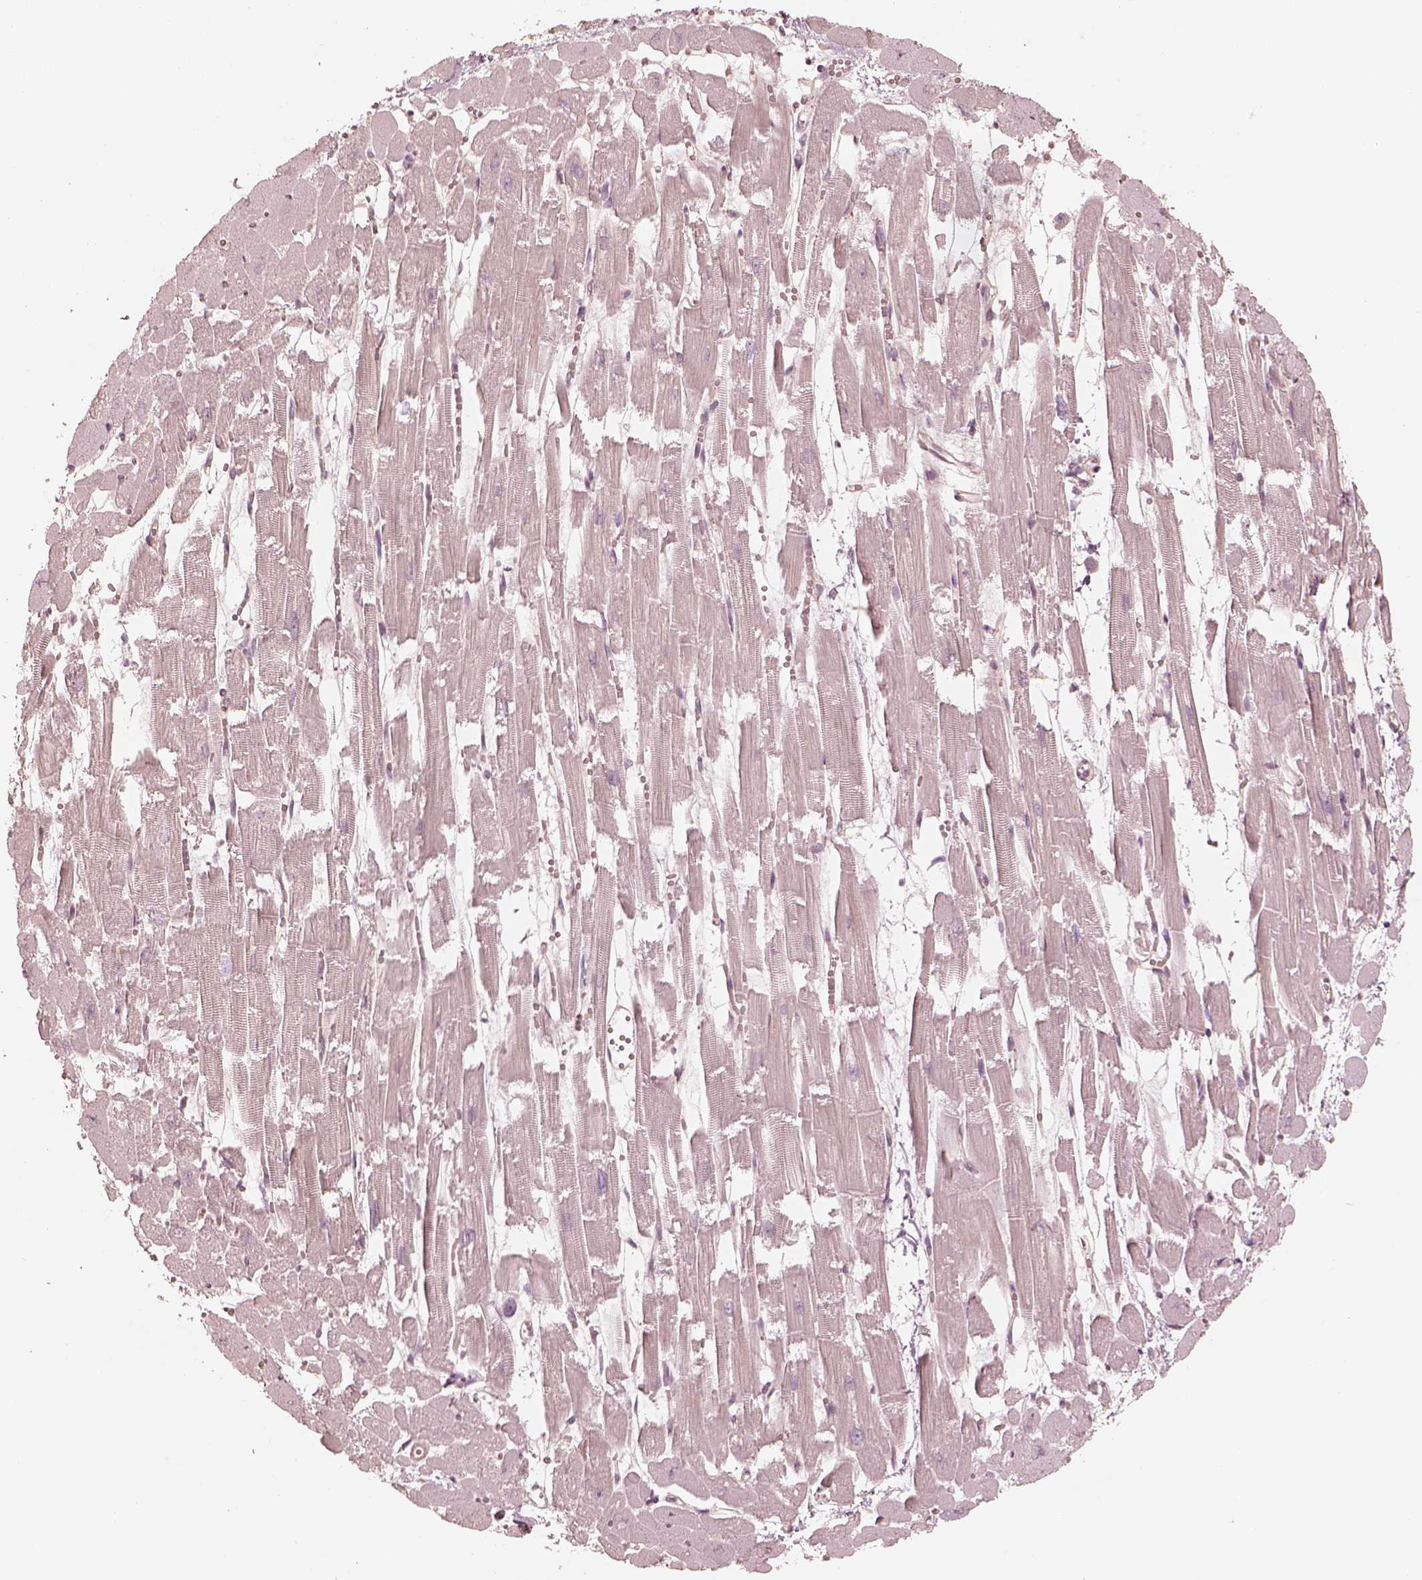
{"staining": {"intensity": "negative", "quantity": "none", "location": "none"}, "tissue": "heart muscle", "cell_type": "Cardiomyocytes", "image_type": "normal", "snomed": [{"axis": "morphology", "description": "Normal tissue, NOS"}, {"axis": "topography", "description": "Heart"}], "caption": "This is an immunohistochemistry (IHC) image of normal human heart muscle. There is no positivity in cardiomyocytes.", "gene": "KIF5C", "patient": {"sex": "female", "age": 52}}